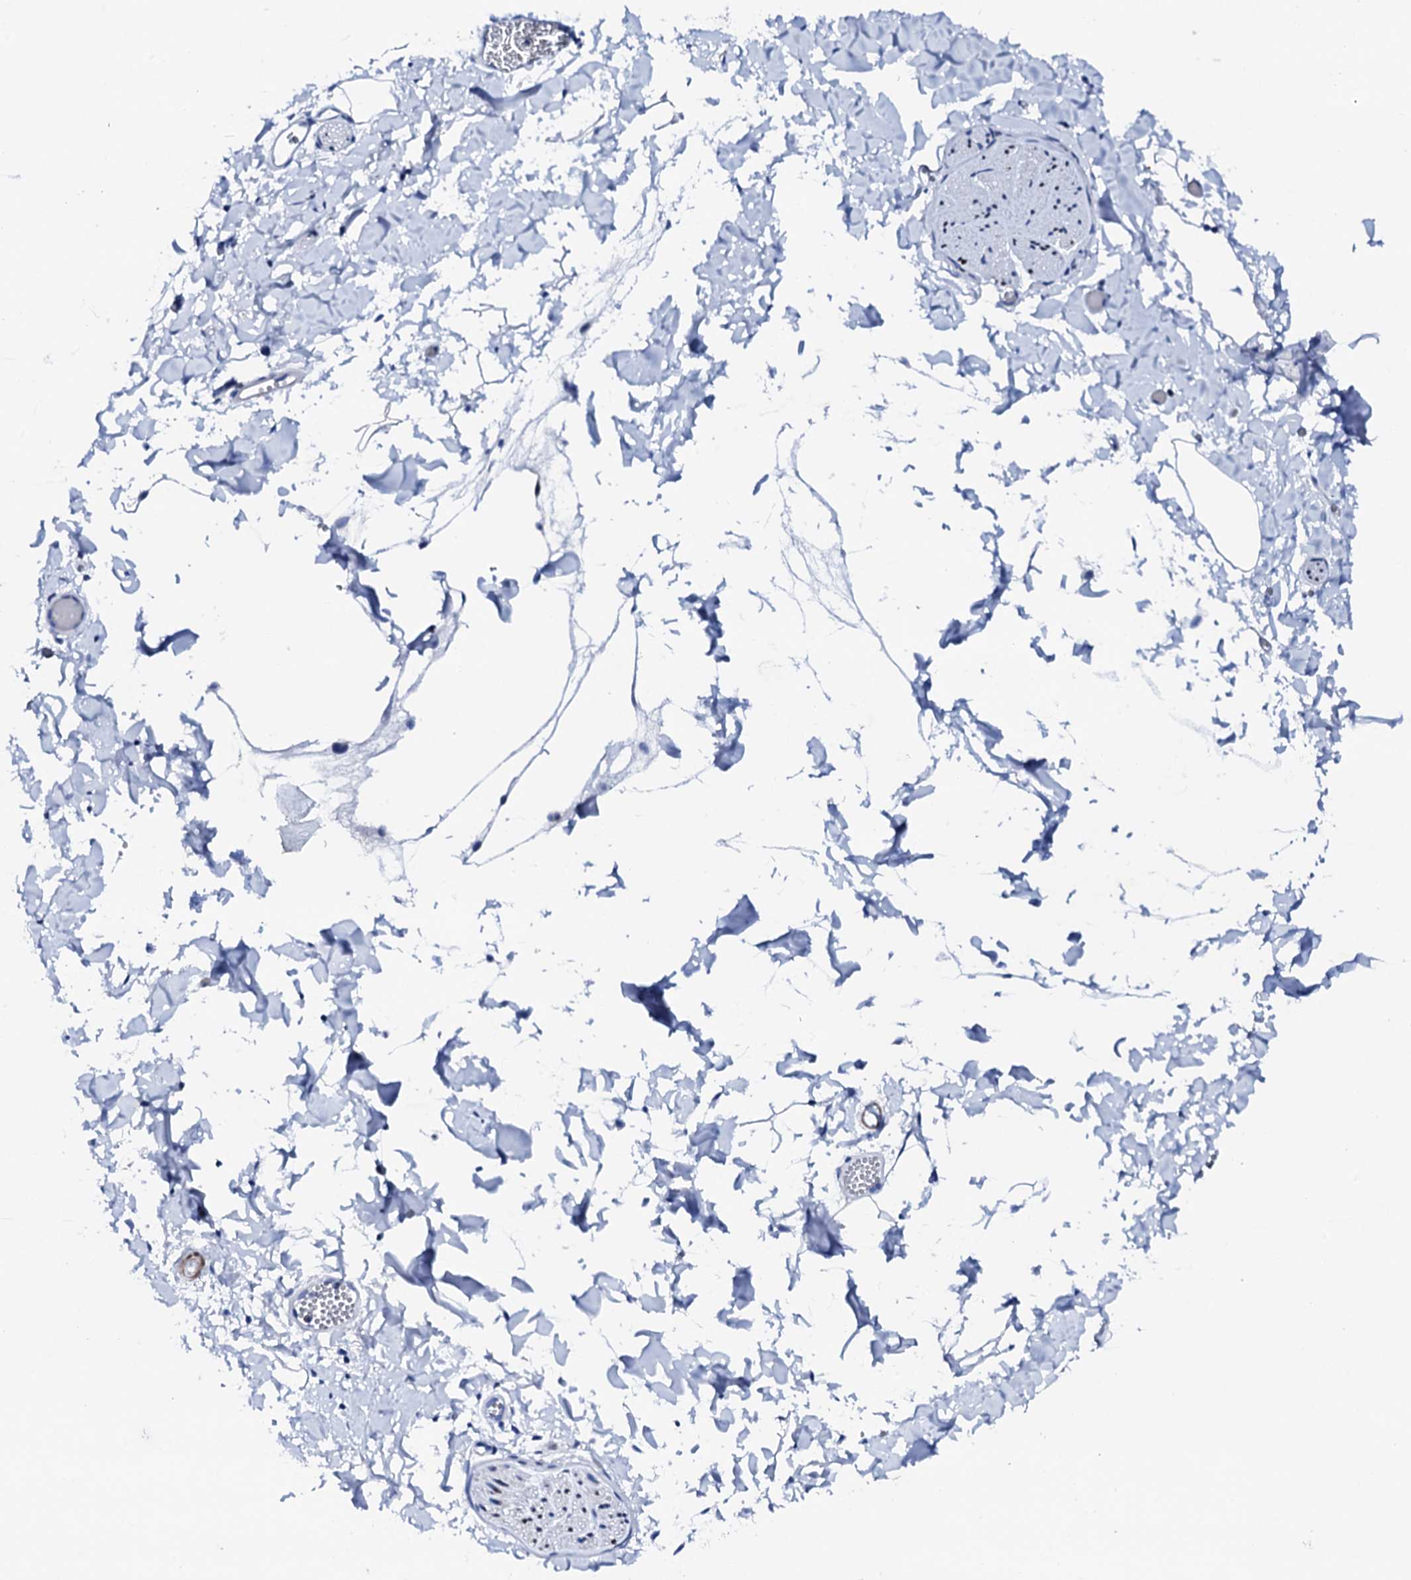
{"staining": {"intensity": "negative", "quantity": "none", "location": "none"}, "tissue": "adipose tissue", "cell_type": "Adipocytes", "image_type": "normal", "snomed": [{"axis": "morphology", "description": "Normal tissue, NOS"}, {"axis": "topography", "description": "Gallbladder"}, {"axis": "topography", "description": "Peripheral nerve tissue"}], "caption": "Immunohistochemistry micrograph of normal human adipose tissue stained for a protein (brown), which shows no staining in adipocytes.", "gene": "NRIP2", "patient": {"sex": "male", "age": 38}}